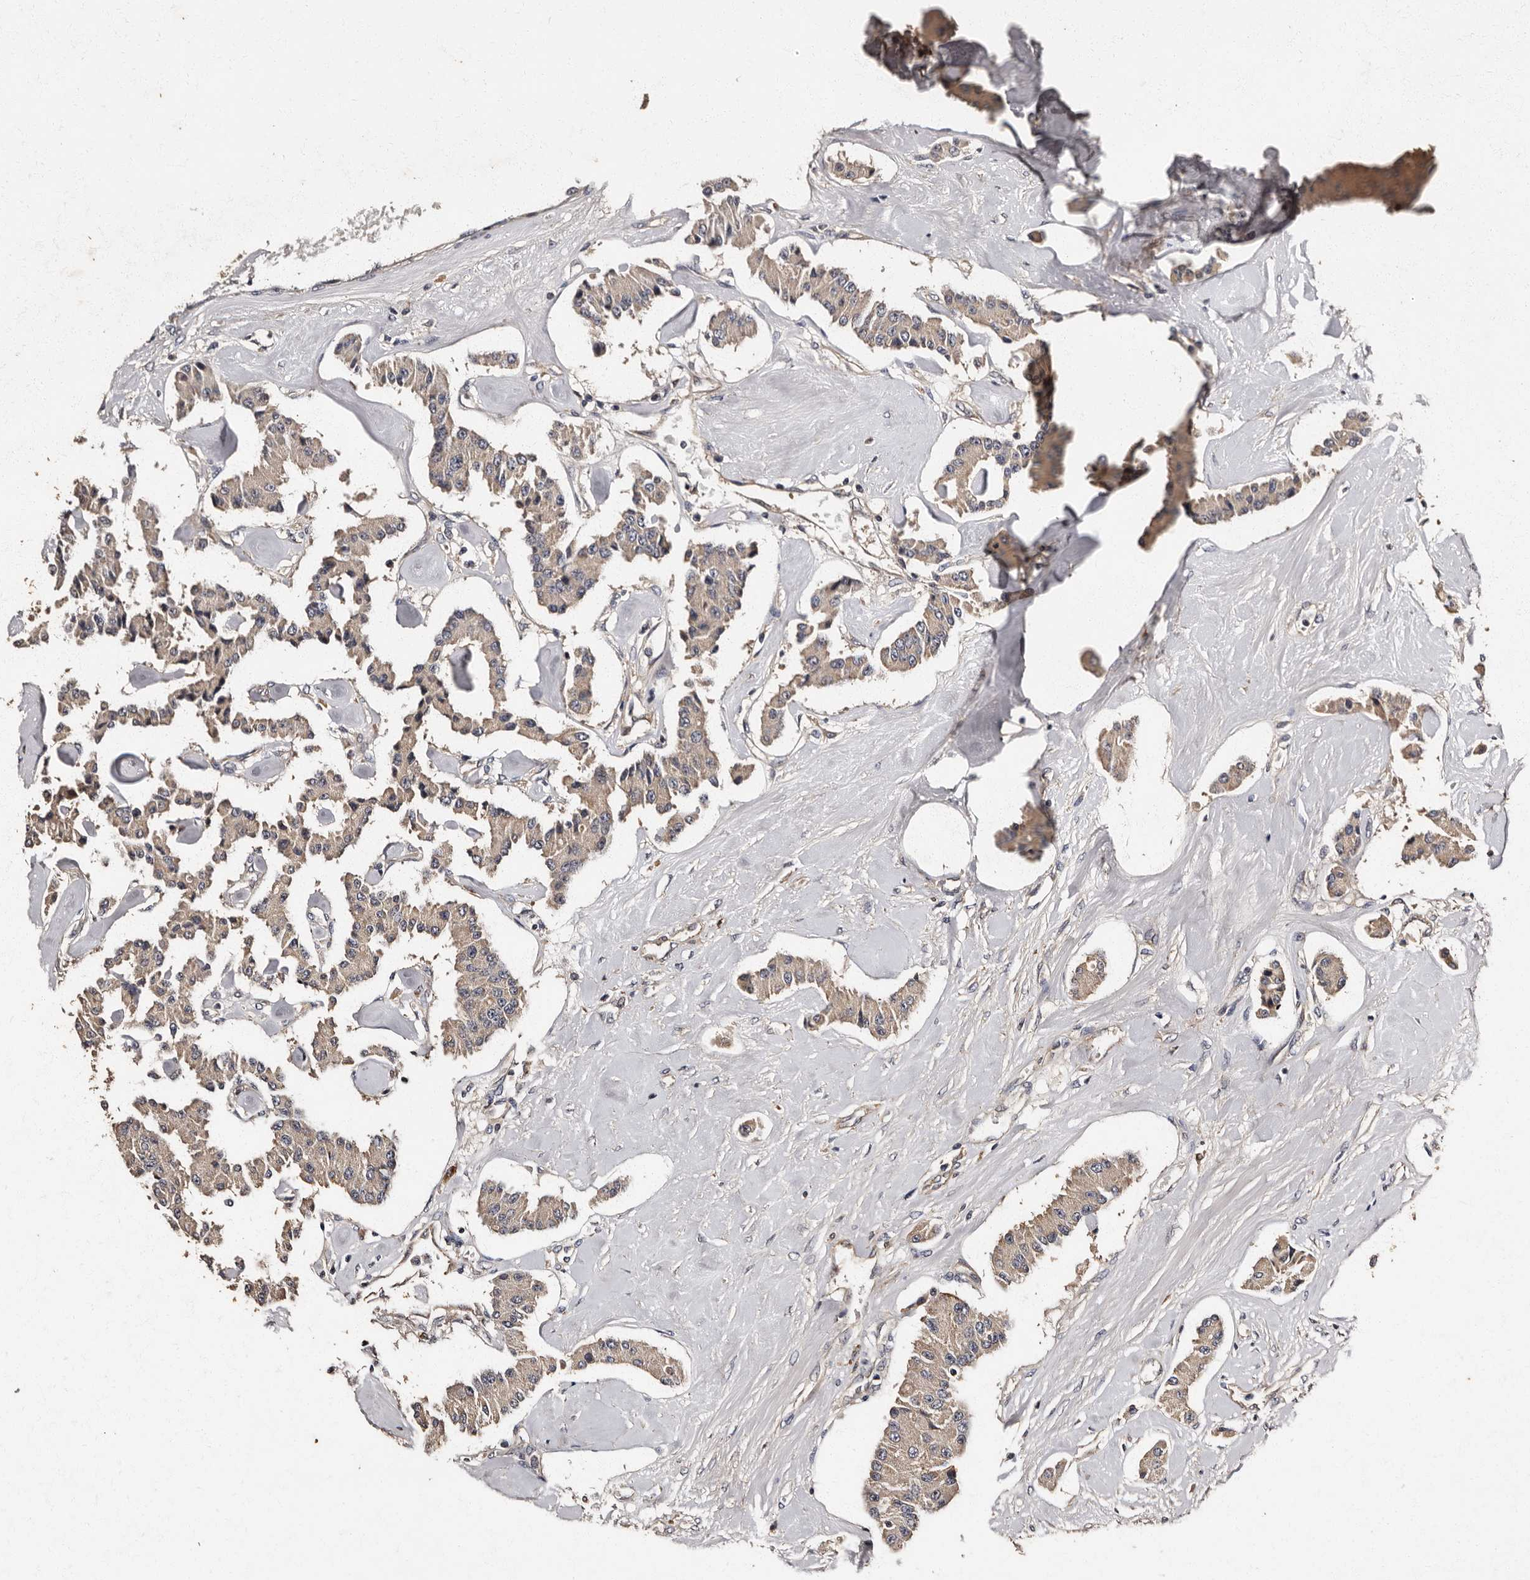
{"staining": {"intensity": "weak", "quantity": "<25%", "location": "cytoplasmic/membranous"}, "tissue": "carcinoid", "cell_type": "Tumor cells", "image_type": "cancer", "snomed": [{"axis": "morphology", "description": "Carcinoid, malignant, NOS"}, {"axis": "topography", "description": "Pancreas"}], "caption": "Tumor cells are negative for protein expression in human malignant carcinoid. (Immunohistochemistry, brightfield microscopy, high magnification).", "gene": "ADCK5", "patient": {"sex": "male", "age": 41}}